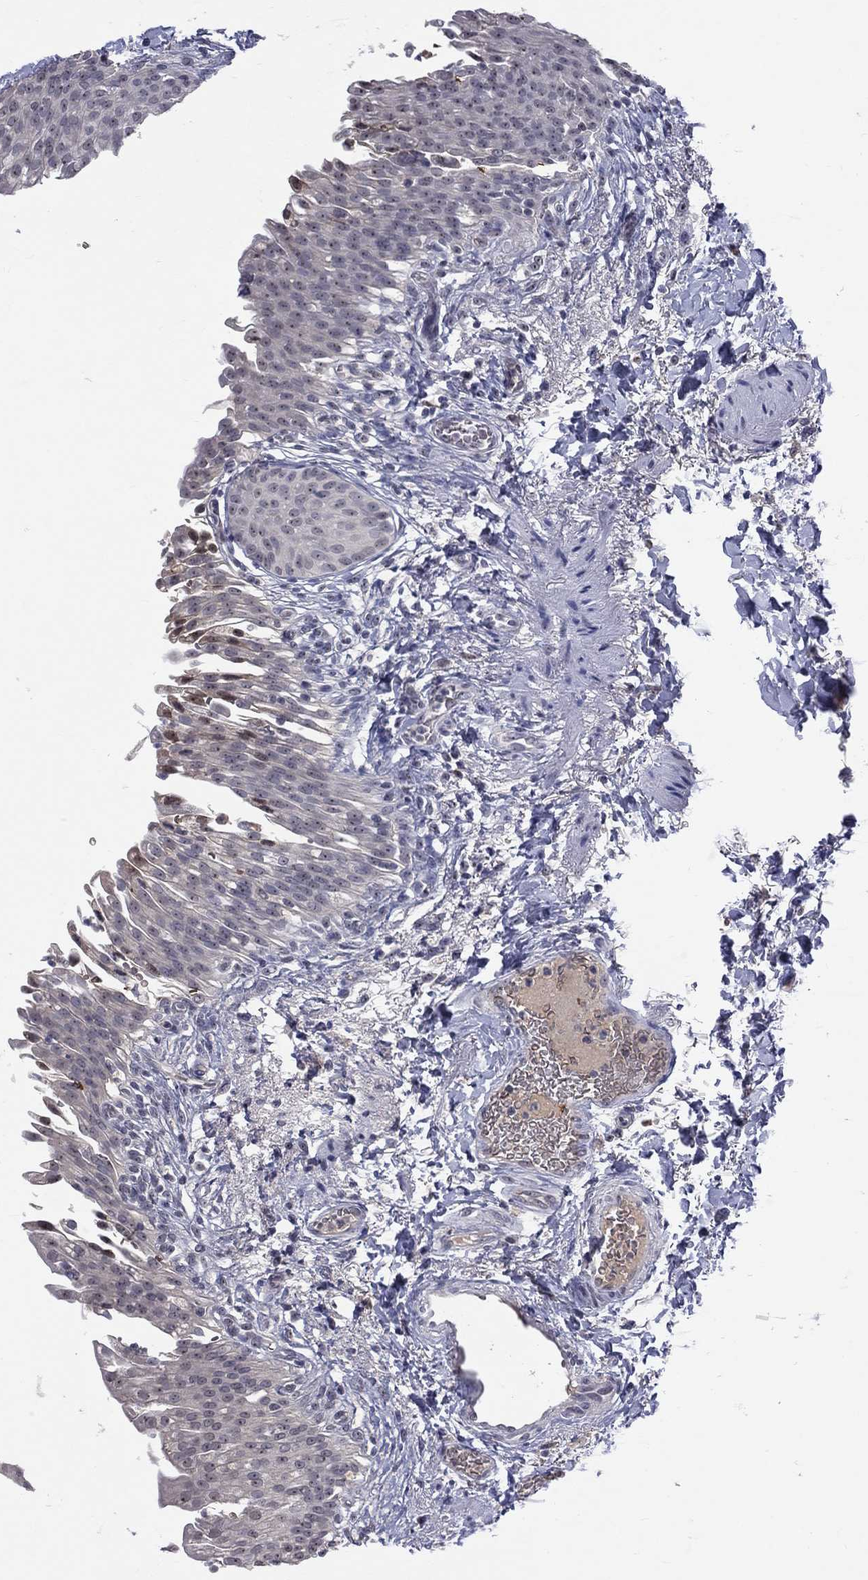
{"staining": {"intensity": "negative", "quantity": "none", "location": "none"}, "tissue": "urinary bladder", "cell_type": "Urothelial cells", "image_type": "normal", "snomed": [{"axis": "morphology", "description": "Normal tissue, NOS"}, {"axis": "topography", "description": "Urinary bladder"}], "caption": "This is an IHC micrograph of benign human urinary bladder. There is no positivity in urothelial cells.", "gene": "DSG4", "patient": {"sex": "female", "age": 60}}